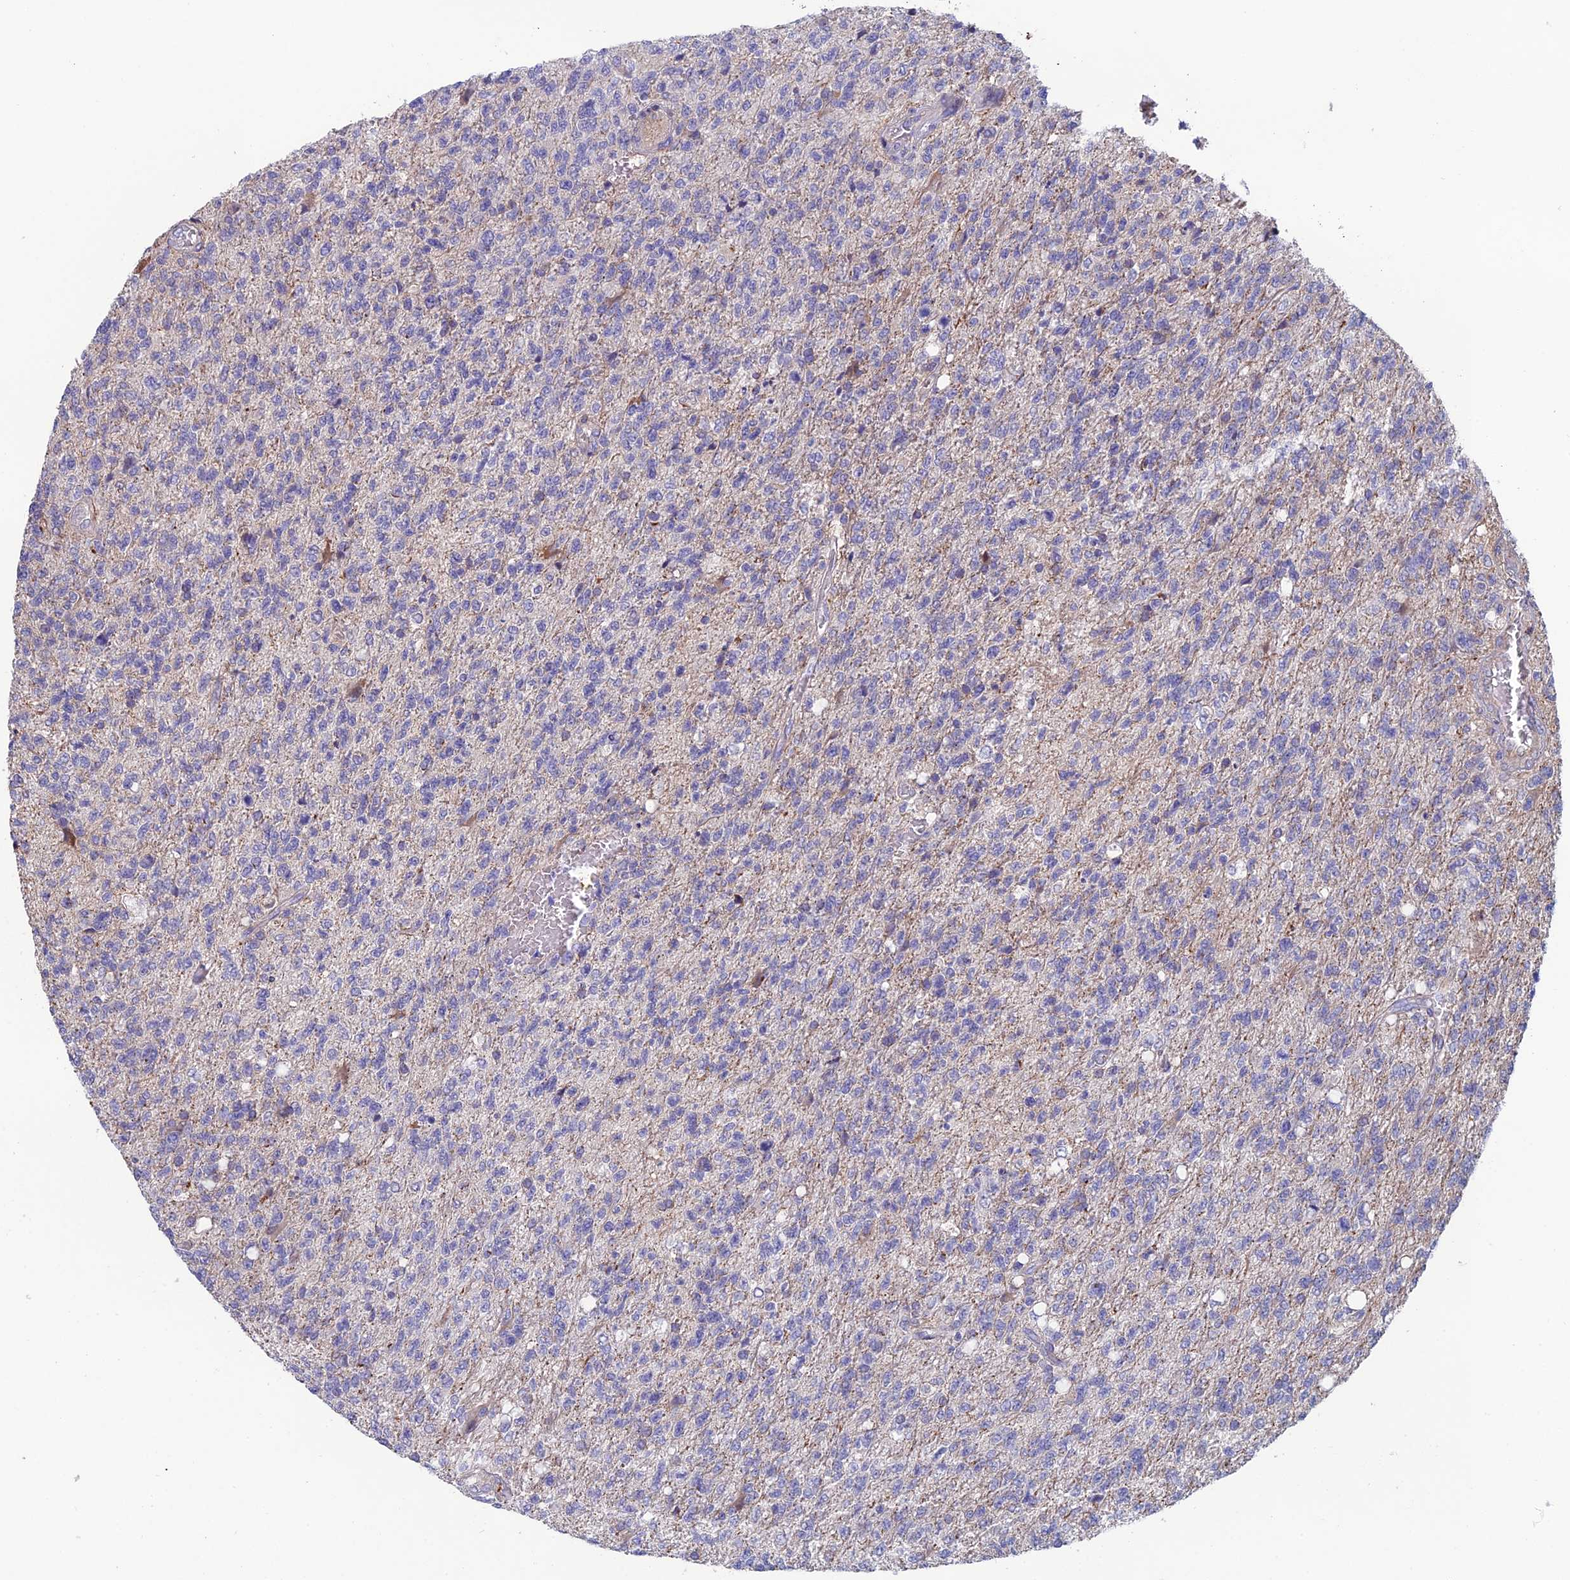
{"staining": {"intensity": "negative", "quantity": "none", "location": "none"}, "tissue": "glioma", "cell_type": "Tumor cells", "image_type": "cancer", "snomed": [{"axis": "morphology", "description": "Glioma, malignant, High grade"}, {"axis": "topography", "description": "Brain"}], "caption": "A high-resolution image shows immunohistochemistry (IHC) staining of malignant high-grade glioma, which shows no significant positivity in tumor cells.", "gene": "C15orf62", "patient": {"sex": "male", "age": 56}}